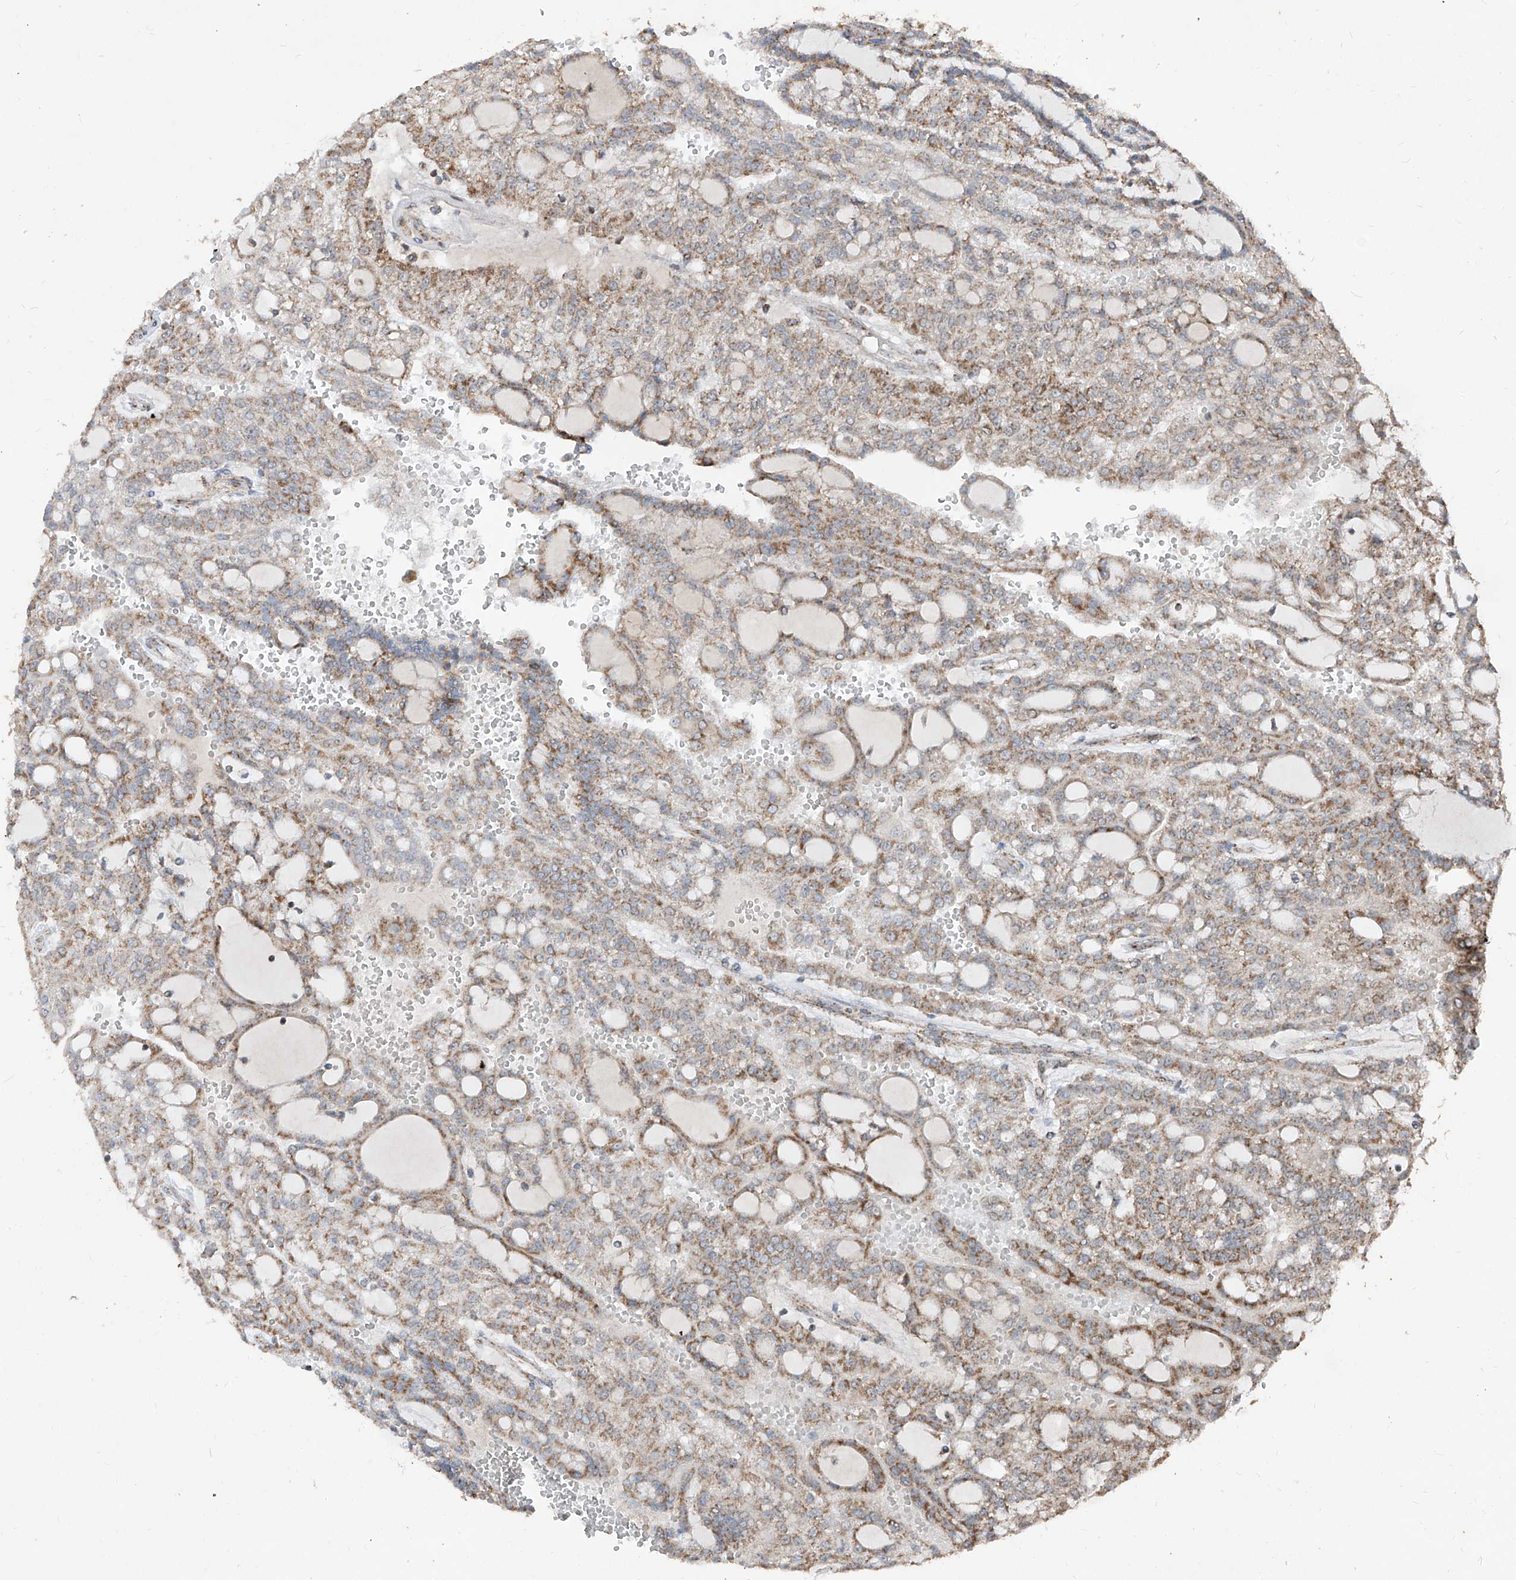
{"staining": {"intensity": "moderate", "quantity": ">75%", "location": "cytoplasmic/membranous"}, "tissue": "renal cancer", "cell_type": "Tumor cells", "image_type": "cancer", "snomed": [{"axis": "morphology", "description": "Adenocarcinoma, NOS"}, {"axis": "topography", "description": "Kidney"}], "caption": "Immunohistochemistry (IHC) of human renal adenocarcinoma shows medium levels of moderate cytoplasmic/membranous expression in about >75% of tumor cells. (DAB = brown stain, brightfield microscopy at high magnification).", "gene": "NDUFB3", "patient": {"sex": "male", "age": 63}}